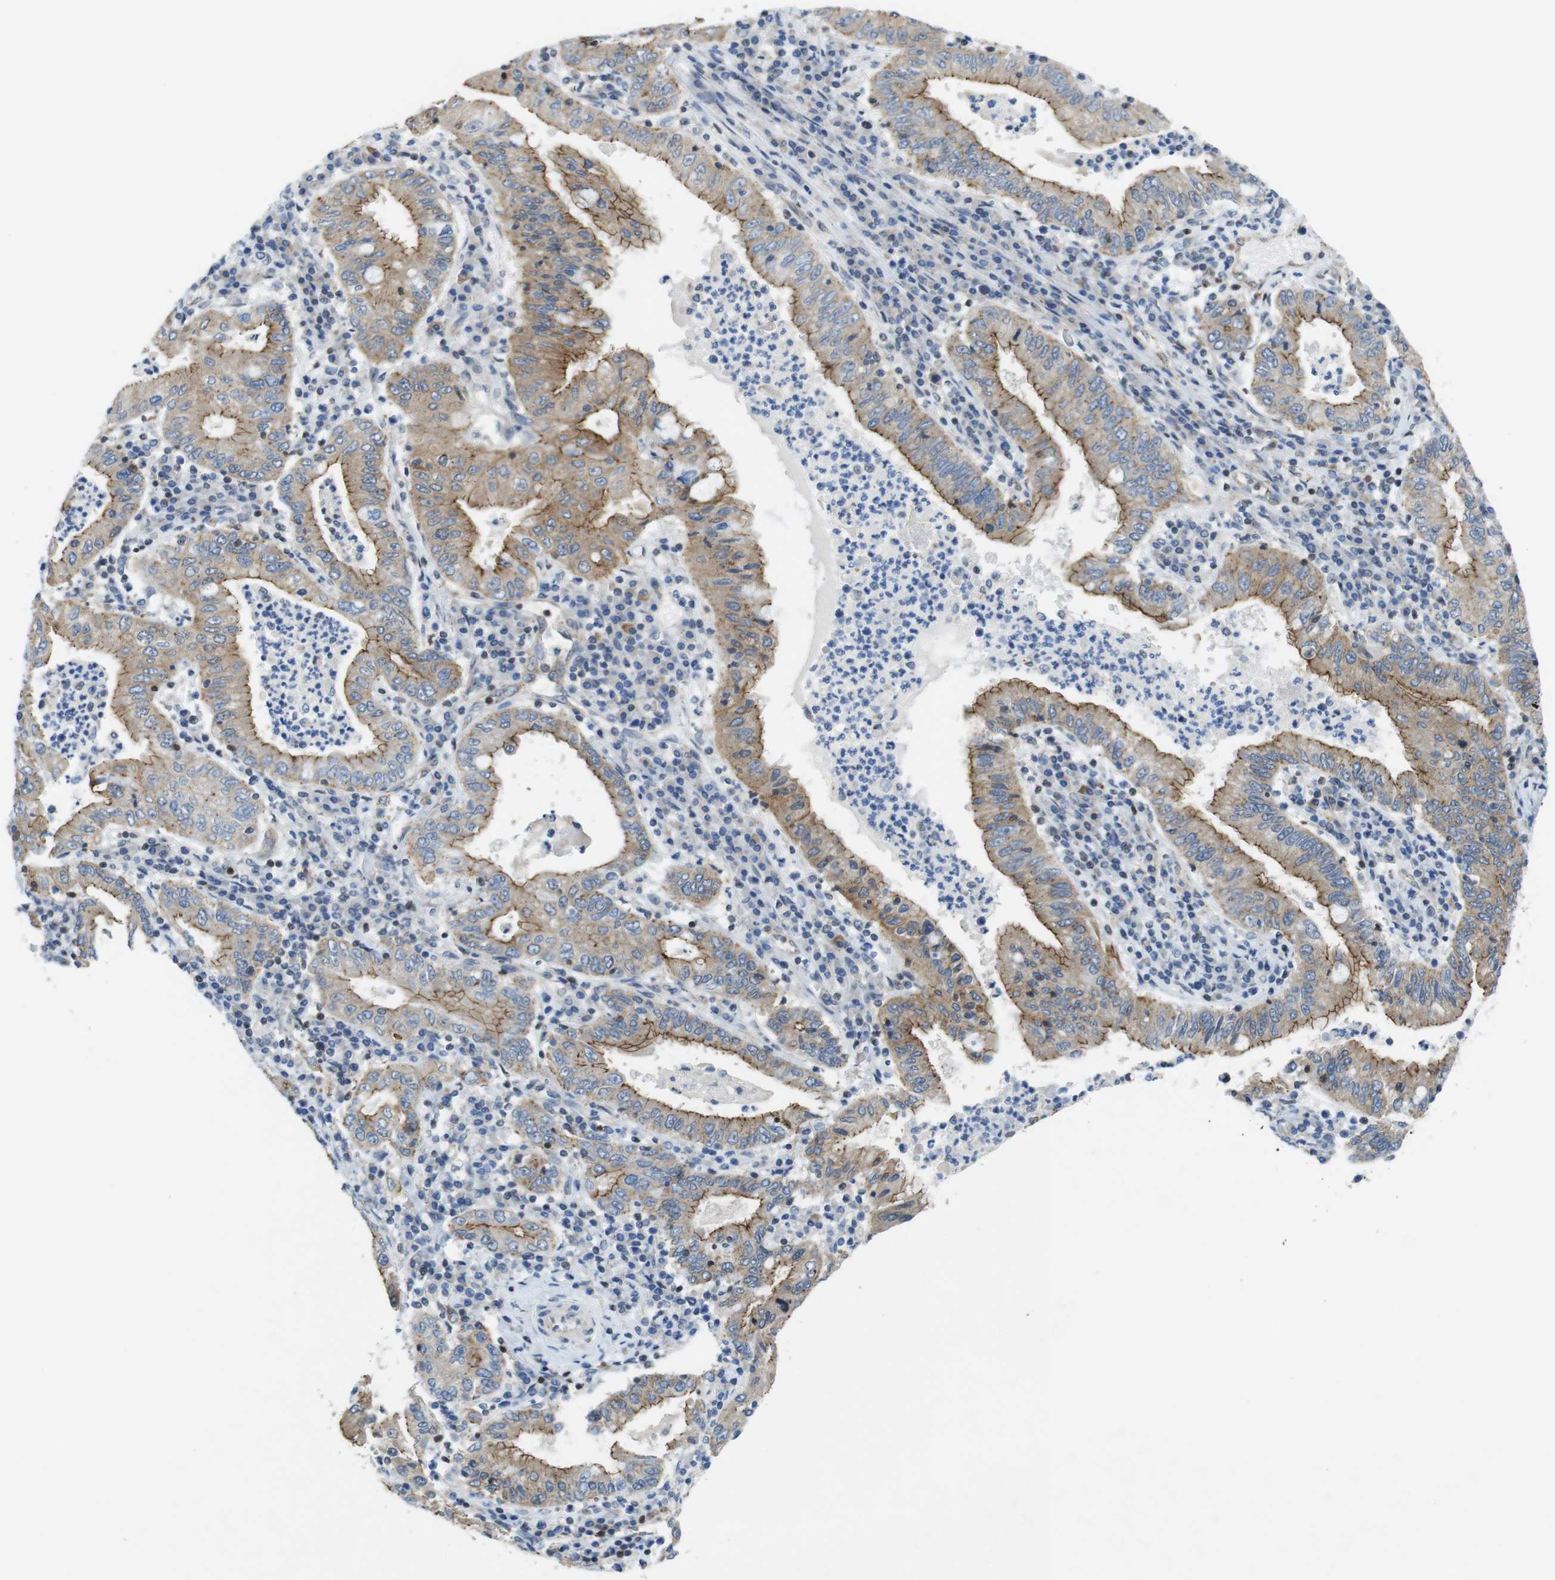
{"staining": {"intensity": "moderate", "quantity": "25%-75%", "location": "cytoplasmic/membranous"}, "tissue": "stomach cancer", "cell_type": "Tumor cells", "image_type": "cancer", "snomed": [{"axis": "morphology", "description": "Normal tissue, NOS"}, {"axis": "morphology", "description": "Adenocarcinoma, NOS"}, {"axis": "topography", "description": "Esophagus"}, {"axis": "topography", "description": "Stomach, upper"}, {"axis": "topography", "description": "Peripheral nerve tissue"}], "caption": "This photomicrograph demonstrates IHC staining of adenocarcinoma (stomach), with medium moderate cytoplasmic/membranous positivity in approximately 25%-75% of tumor cells.", "gene": "TJP3", "patient": {"sex": "male", "age": 62}}